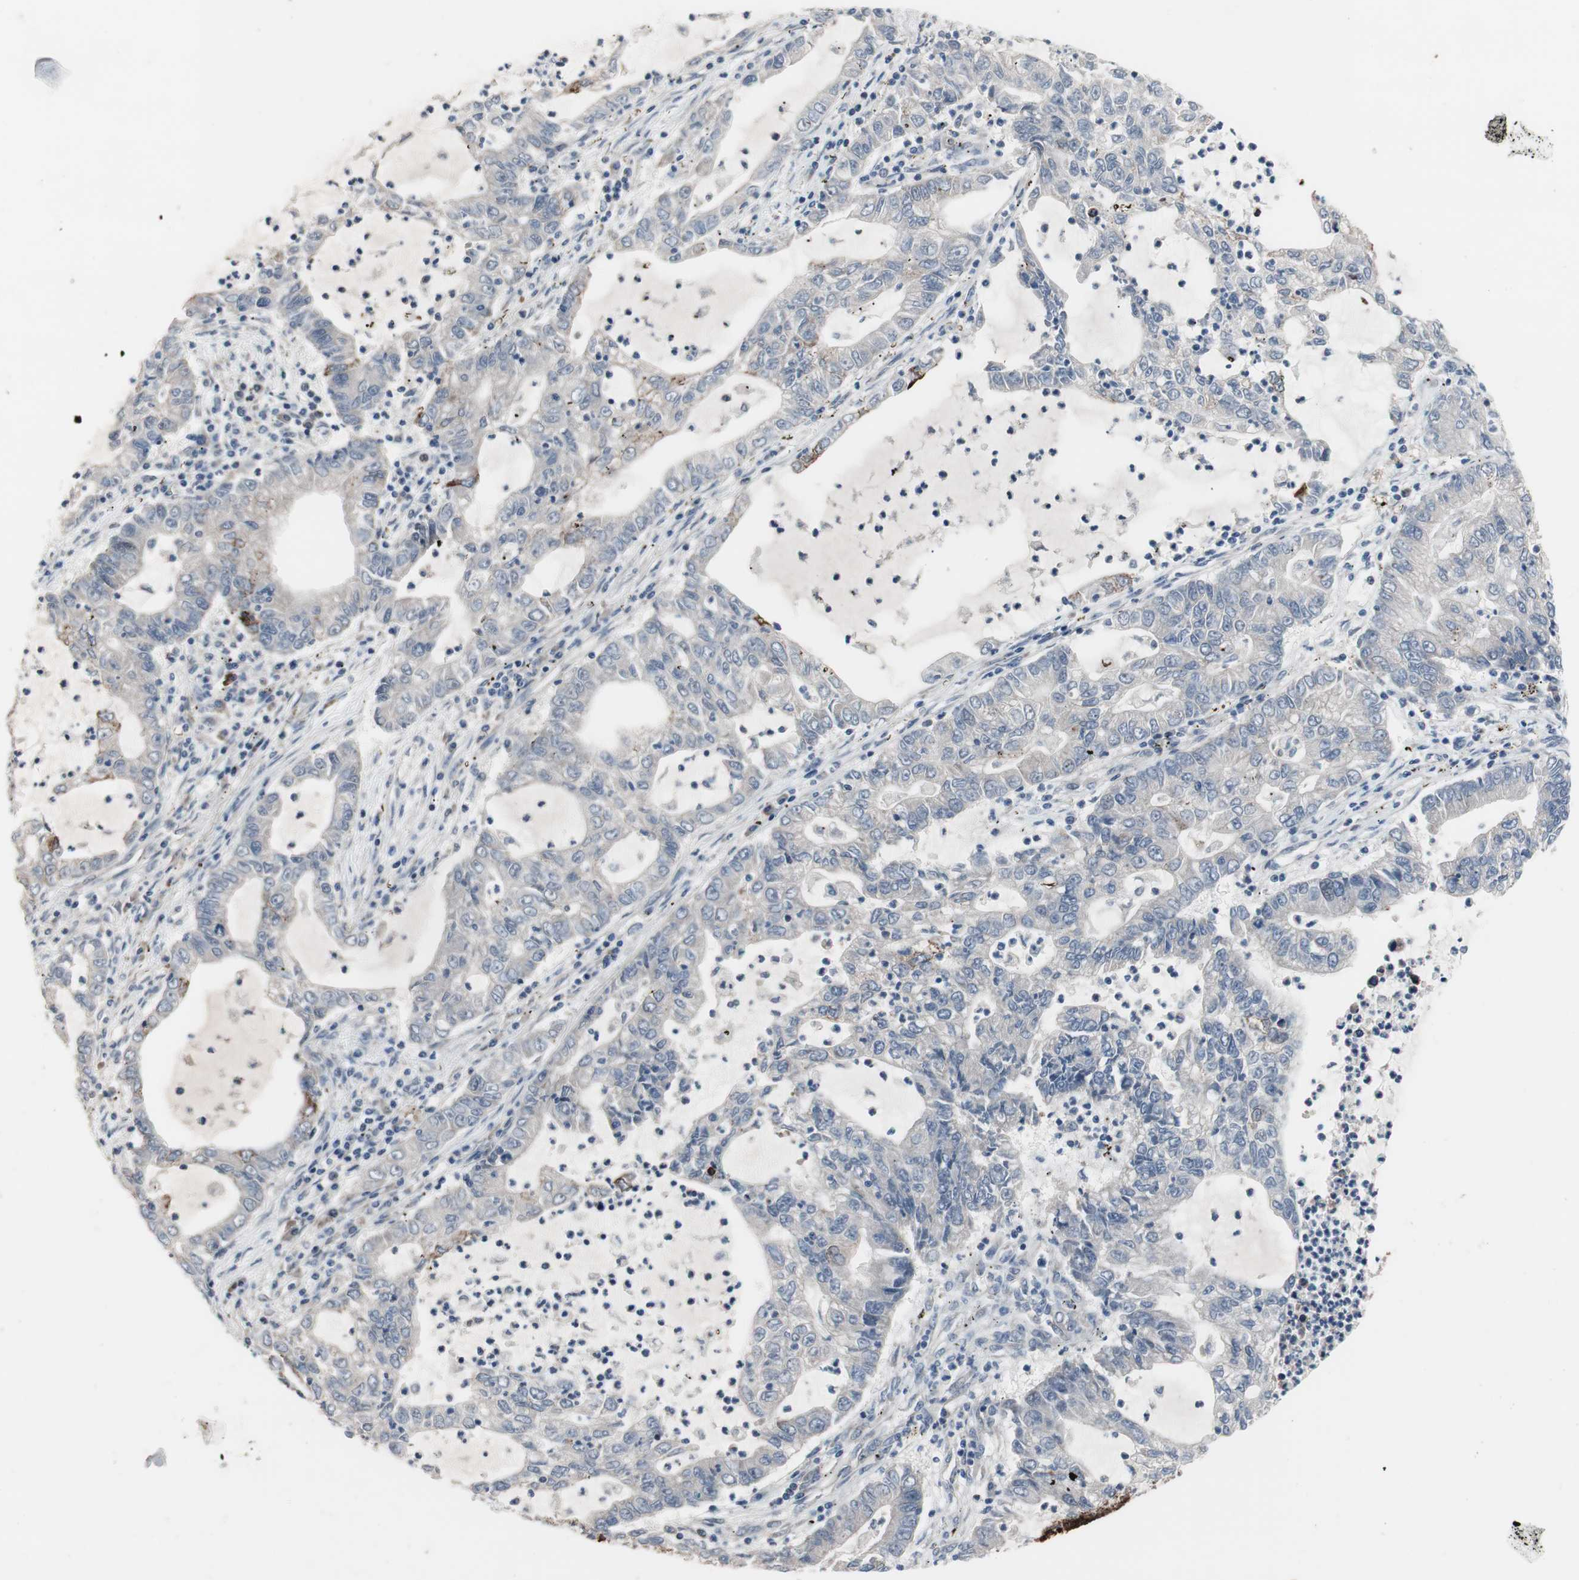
{"staining": {"intensity": "negative", "quantity": "none", "location": "none"}, "tissue": "lung cancer", "cell_type": "Tumor cells", "image_type": "cancer", "snomed": [{"axis": "morphology", "description": "Adenocarcinoma, NOS"}, {"axis": "topography", "description": "Lung"}], "caption": "Lung cancer (adenocarcinoma) was stained to show a protein in brown. There is no significant staining in tumor cells.", "gene": "KANSL1", "patient": {"sex": "female", "age": 51}}